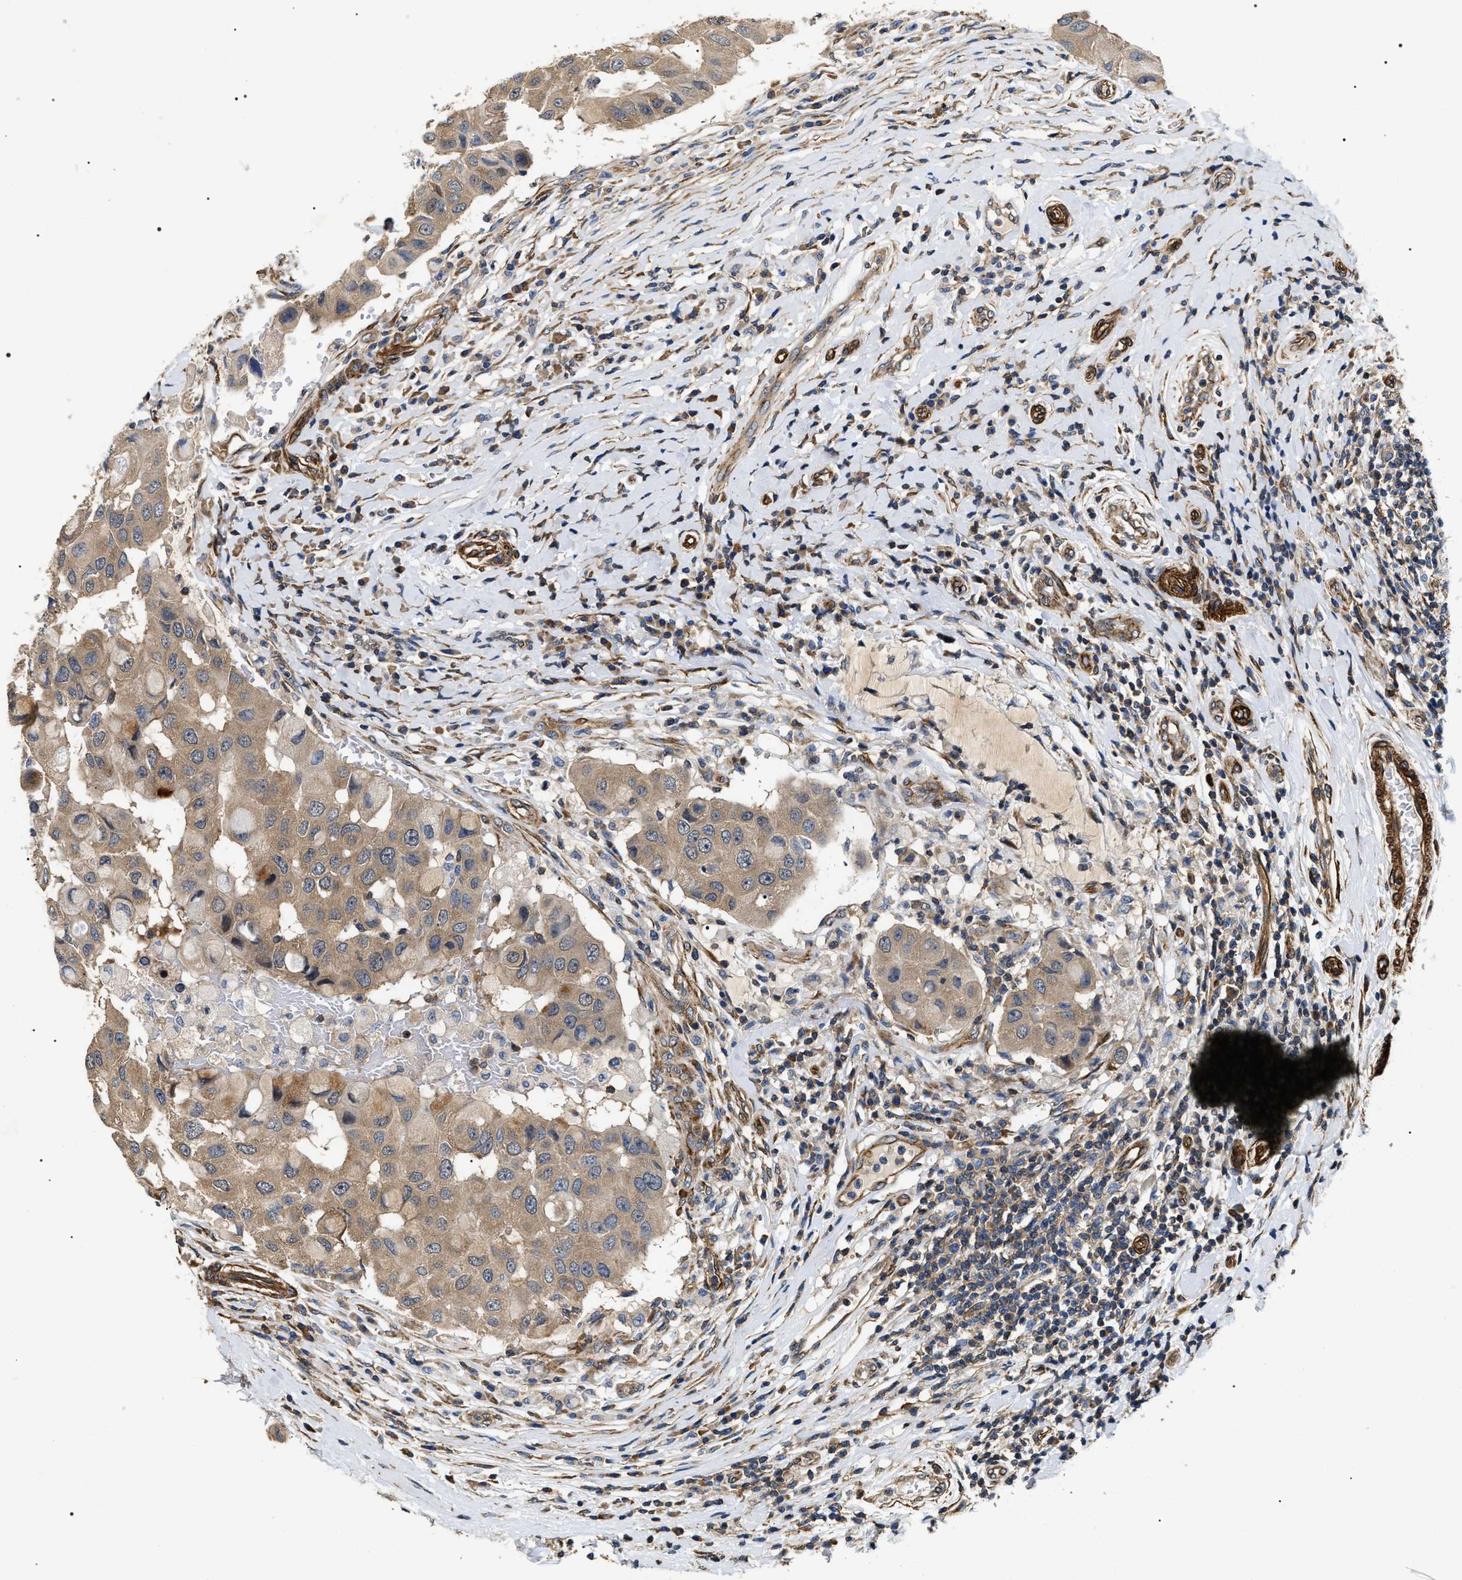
{"staining": {"intensity": "weak", "quantity": ">75%", "location": "cytoplasmic/membranous"}, "tissue": "breast cancer", "cell_type": "Tumor cells", "image_type": "cancer", "snomed": [{"axis": "morphology", "description": "Duct carcinoma"}, {"axis": "topography", "description": "Breast"}], "caption": "Weak cytoplasmic/membranous expression for a protein is present in about >75% of tumor cells of invasive ductal carcinoma (breast) using immunohistochemistry.", "gene": "ZC3HAV1L", "patient": {"sex": "female", "age": 27}}